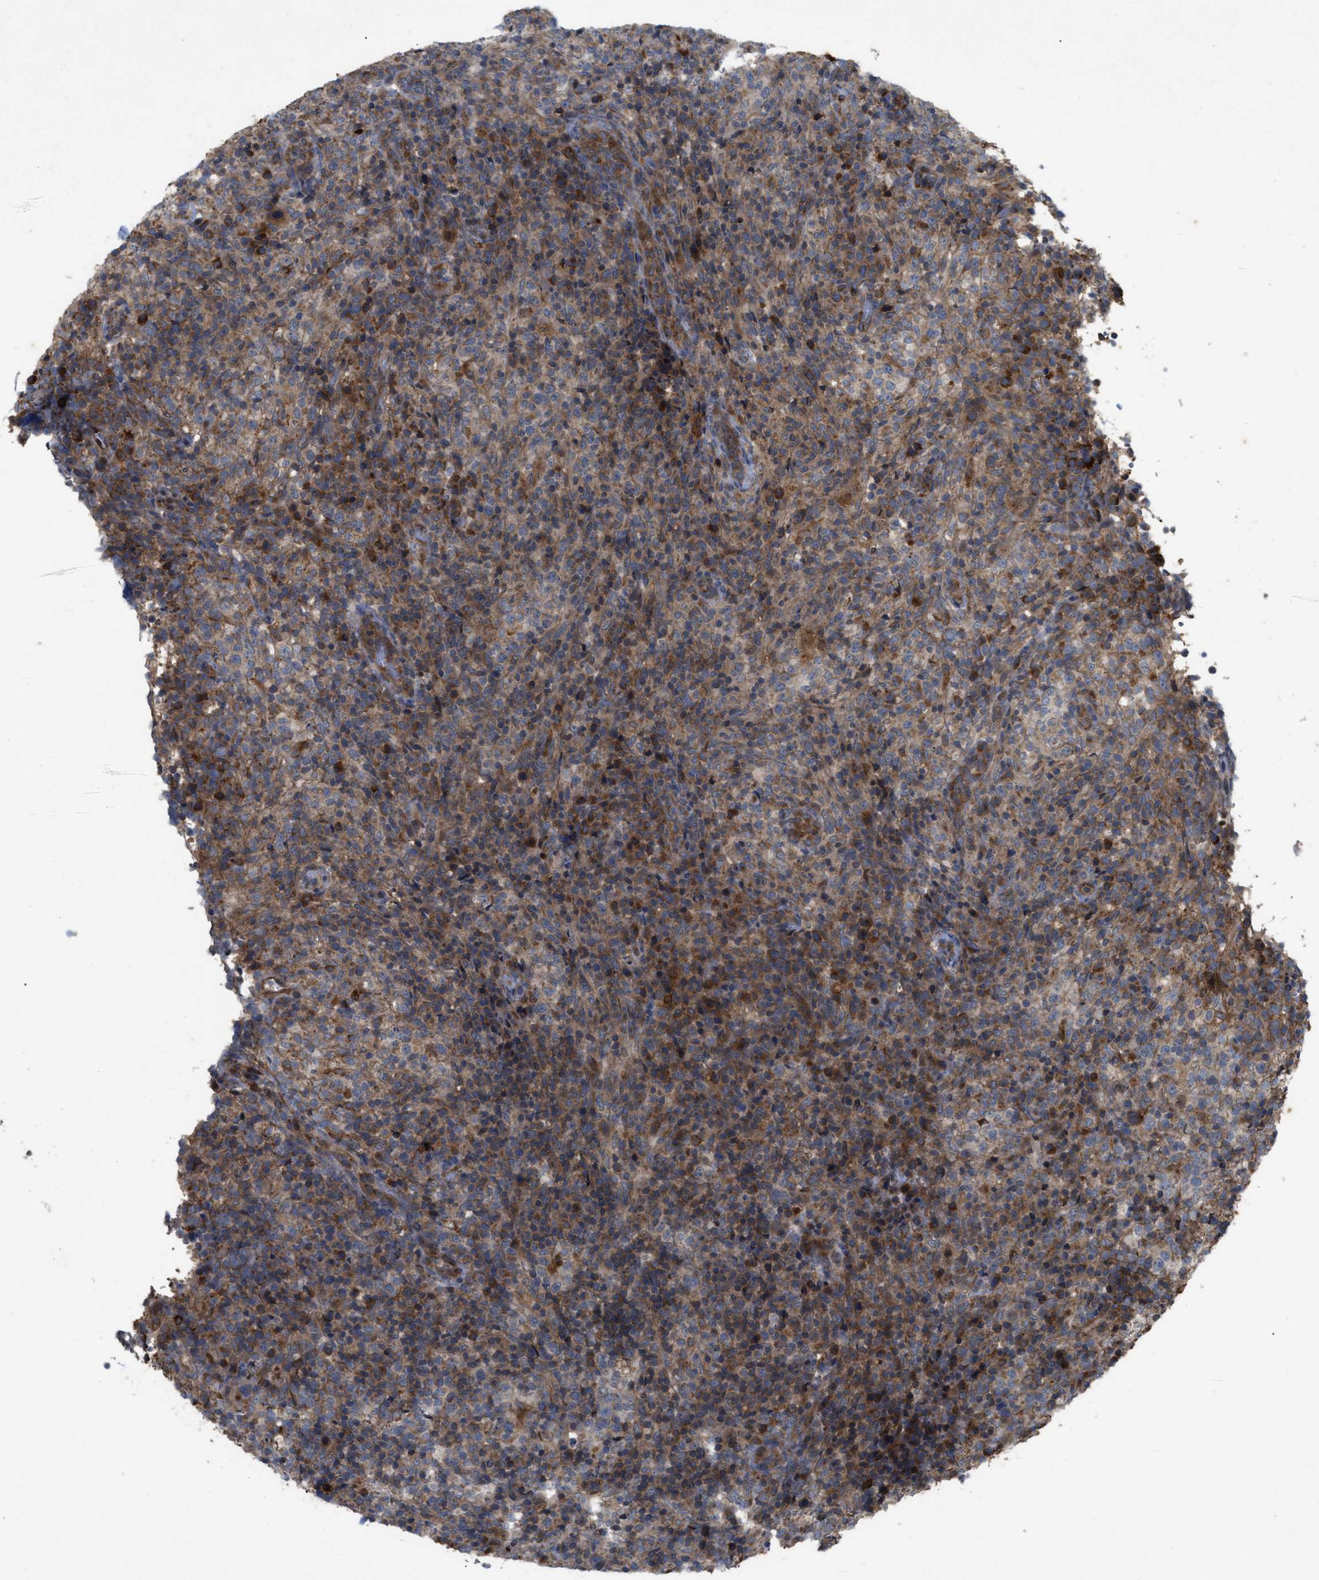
{"staining": {"intensity": "moderate", "quantity": ">75%", "location": "cytoplasmic/membranous"}, "tissue": "lymphoma", "cell_type": "Tumor cells", "image_type": "cancer", "snomed": [{"axis": "morphology", "description": "Malignant lymphoma, non-Hodgkin's type, High grade"}, {"axis": "topography", "description": "Lymph node"}], "caption": "IHC histopathology image of neoplastic tissue: malignant lymphoma, non-Hodgkin's type (high-grade) stained using immunohistochemistry demonstrates medium levels of moderate protein expression localized specifically in the cytoplasmic/membranous of tumor cells, appearing as a cytoplasmic/membranous brown color.", "gene": "RAB2A", "patient": {"sex": "female", "age": 76}}